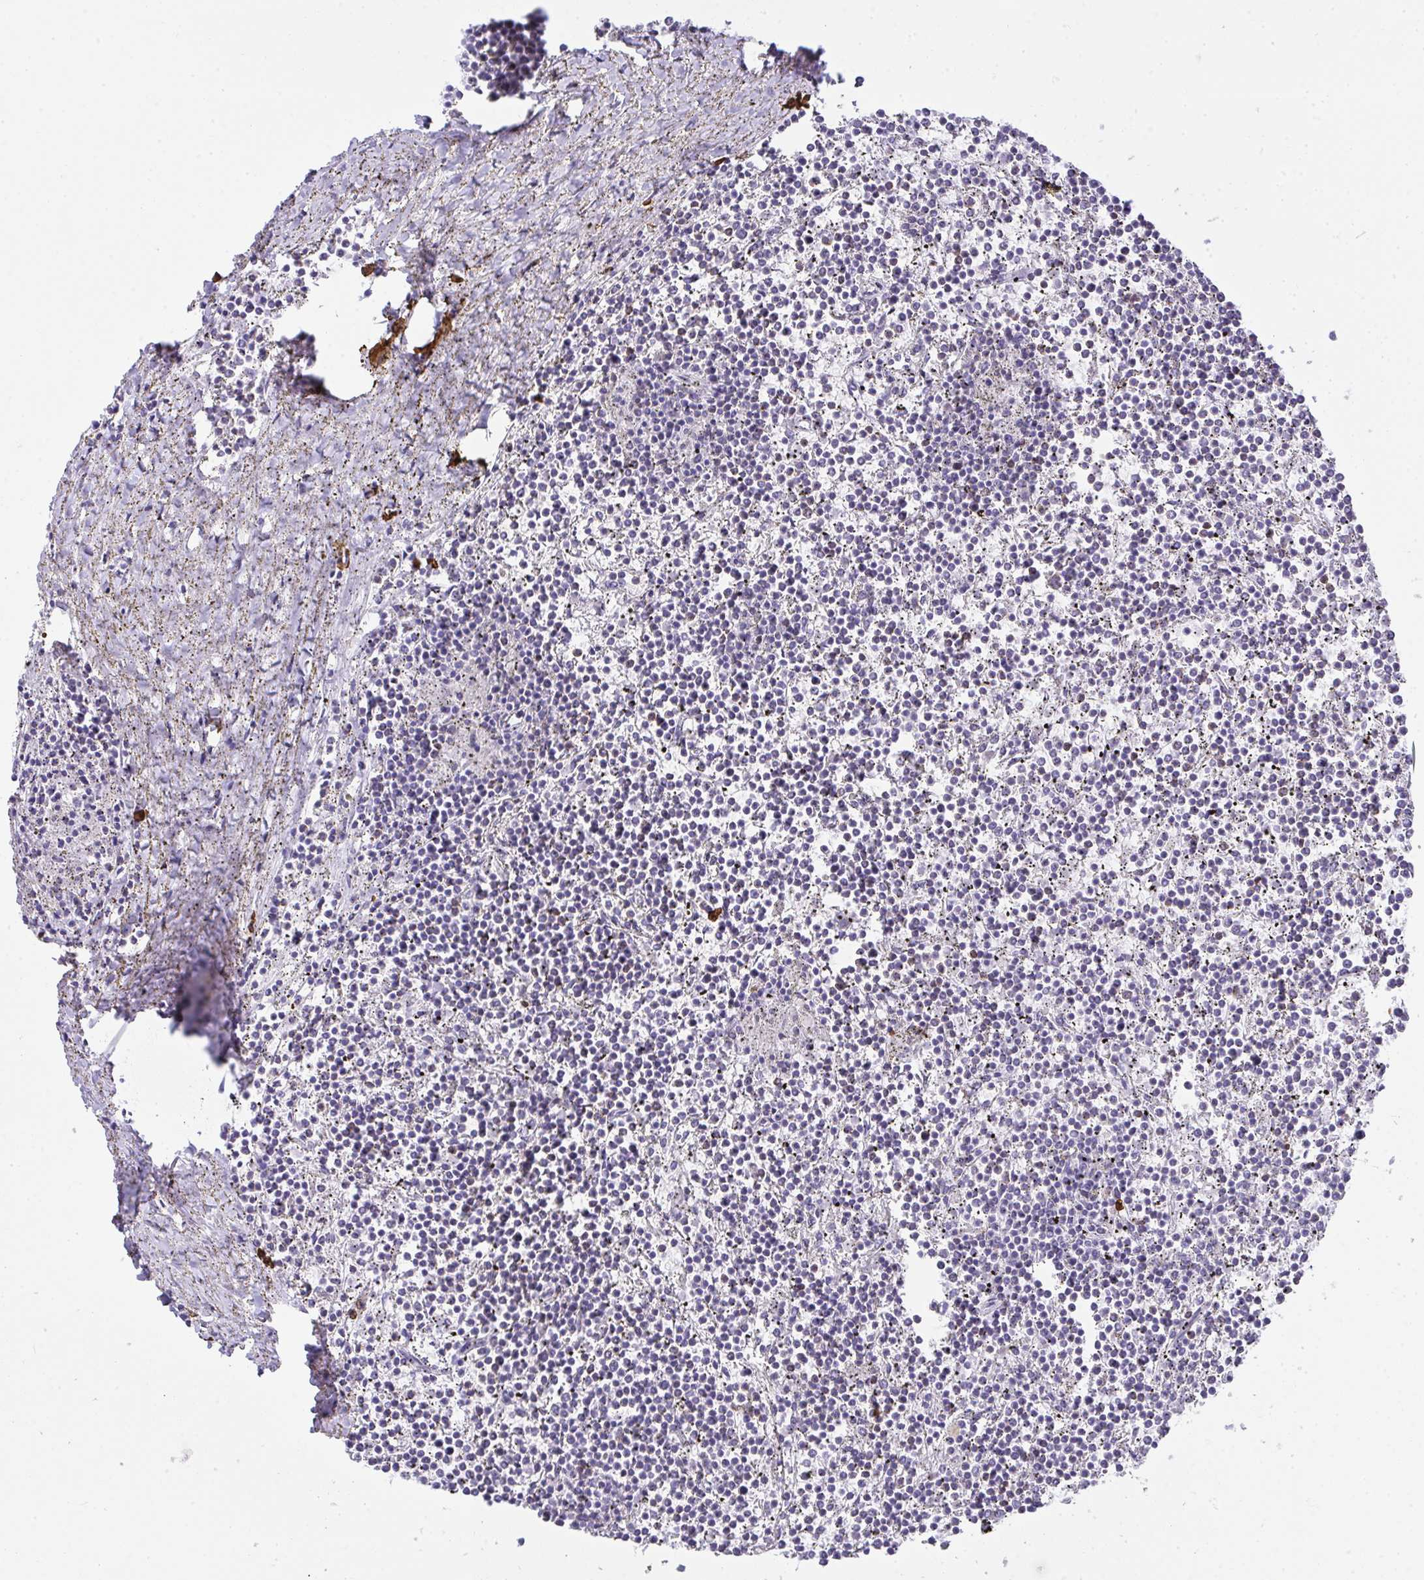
{"staining": {"intensity": "negative", "quantity": "none", "location": "none"}, "tissue": "lymphoma", "cell_type": "Tumor cells", "image_type": "cancer", "snomed": [{"axis": "morphology", "description": "Malignant lymphoma, non-Hodgkin's type, Low grade"}, {"axis": "topography", "description": "Spleen"}], "caption": "This is a micrograph of immunohistochemistry (IHC) staining of lymphoma, which shows no staining in tumor cells.", "gene": "CDADC1", "patient": {"sex": "female", "age": 19}}